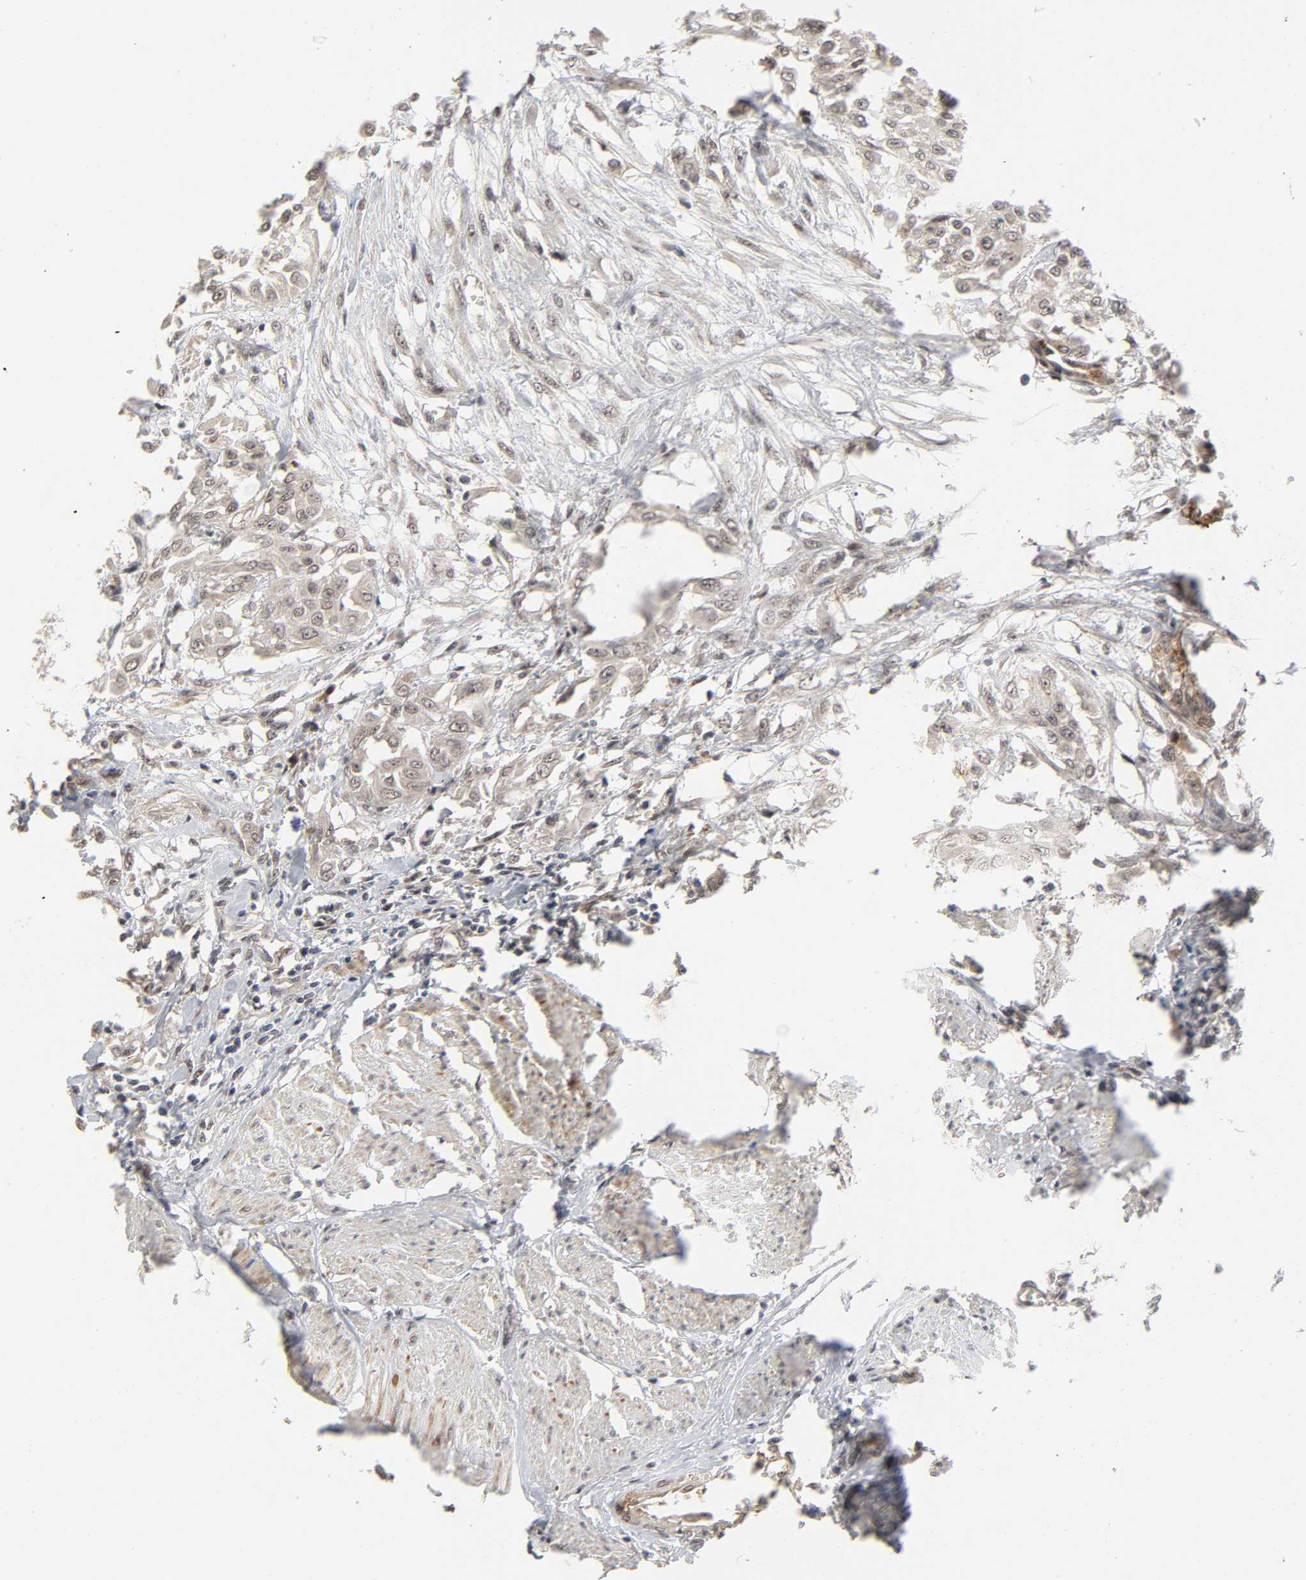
{"staining": {"intensity": "weak", "quantity": ">75%", "location": "nuclear"}, "tissue": "urothelial cancer", "cell_type": "Tumor cells", "image_type": "cancer", "snomed": [{"axis": "morphology", "description": "Urothelial carcinoma, High grade"}, {"axis": "topography", "description": "Urinary bladder"}], "caption": "IHC histopathology image of human urothelial carcinoma (high-grade) stained for a protein (brown), which exhibits low levels of weak nuclear positivity in about >75% of tumor cells.", "gene": "ZKSCAN8", "patient": {"sex": "male", "age": 57}}